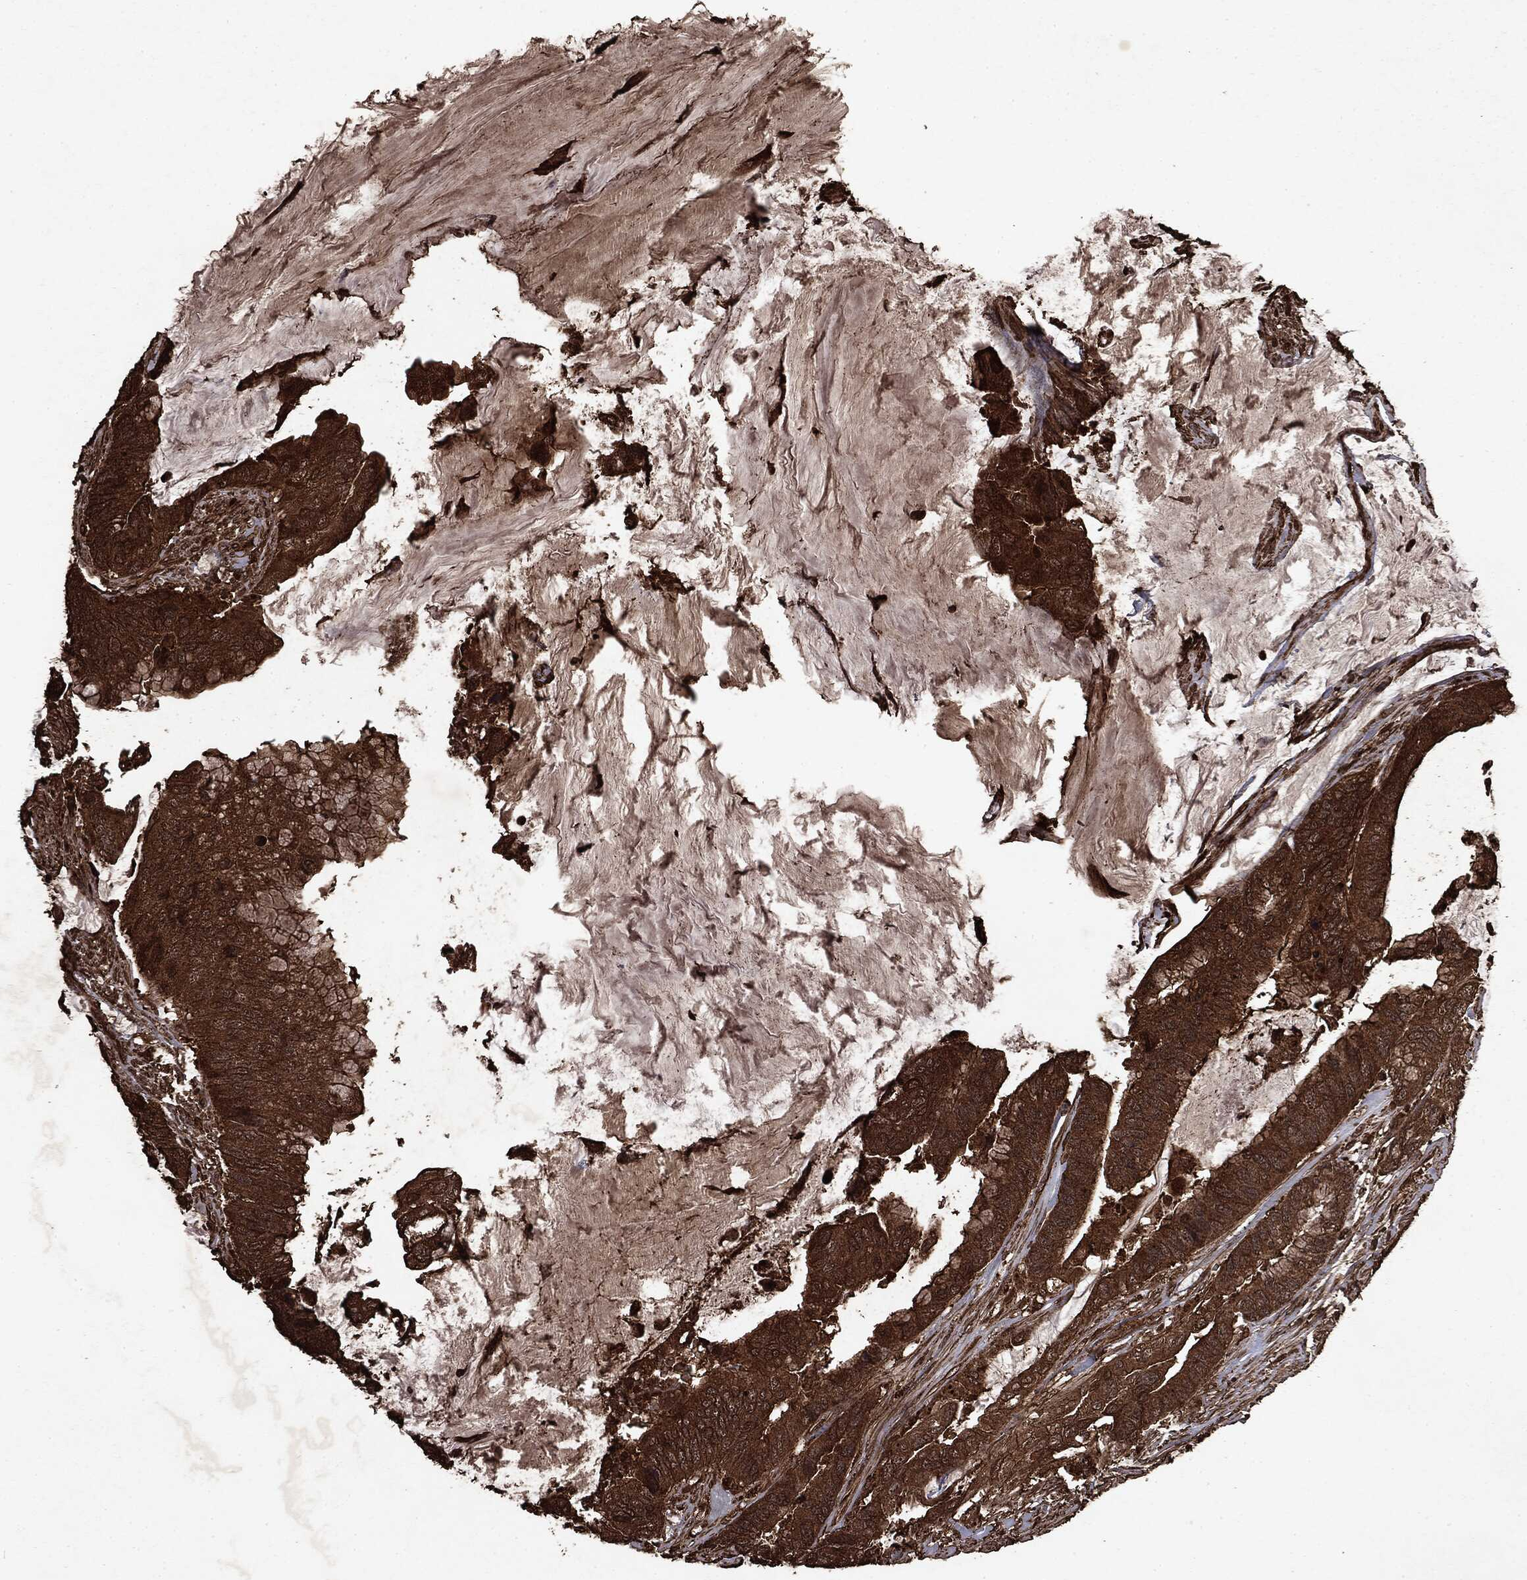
{"staining": {"intensity": "strong", "quantity": ">75%", "location": "cytoplasmic/membranous"}, "tissue": "colorectal cancer", "cell_type": "Tumor cells", "image_type": "cancer", "snomed": [{"axis": "morphology", "description": "Adenocarcinoma, NOS"}, {"axis": "topography", "description": "Rectum"}], "caption": "Protein expression analysis of human colorectal cancer (adenocarcinoma) reveals strong cytoplasmic/membranous staining in about >75% of tumor cells.", "gene": "ARAF", "patient": {"sex": "female", "age": 59}}